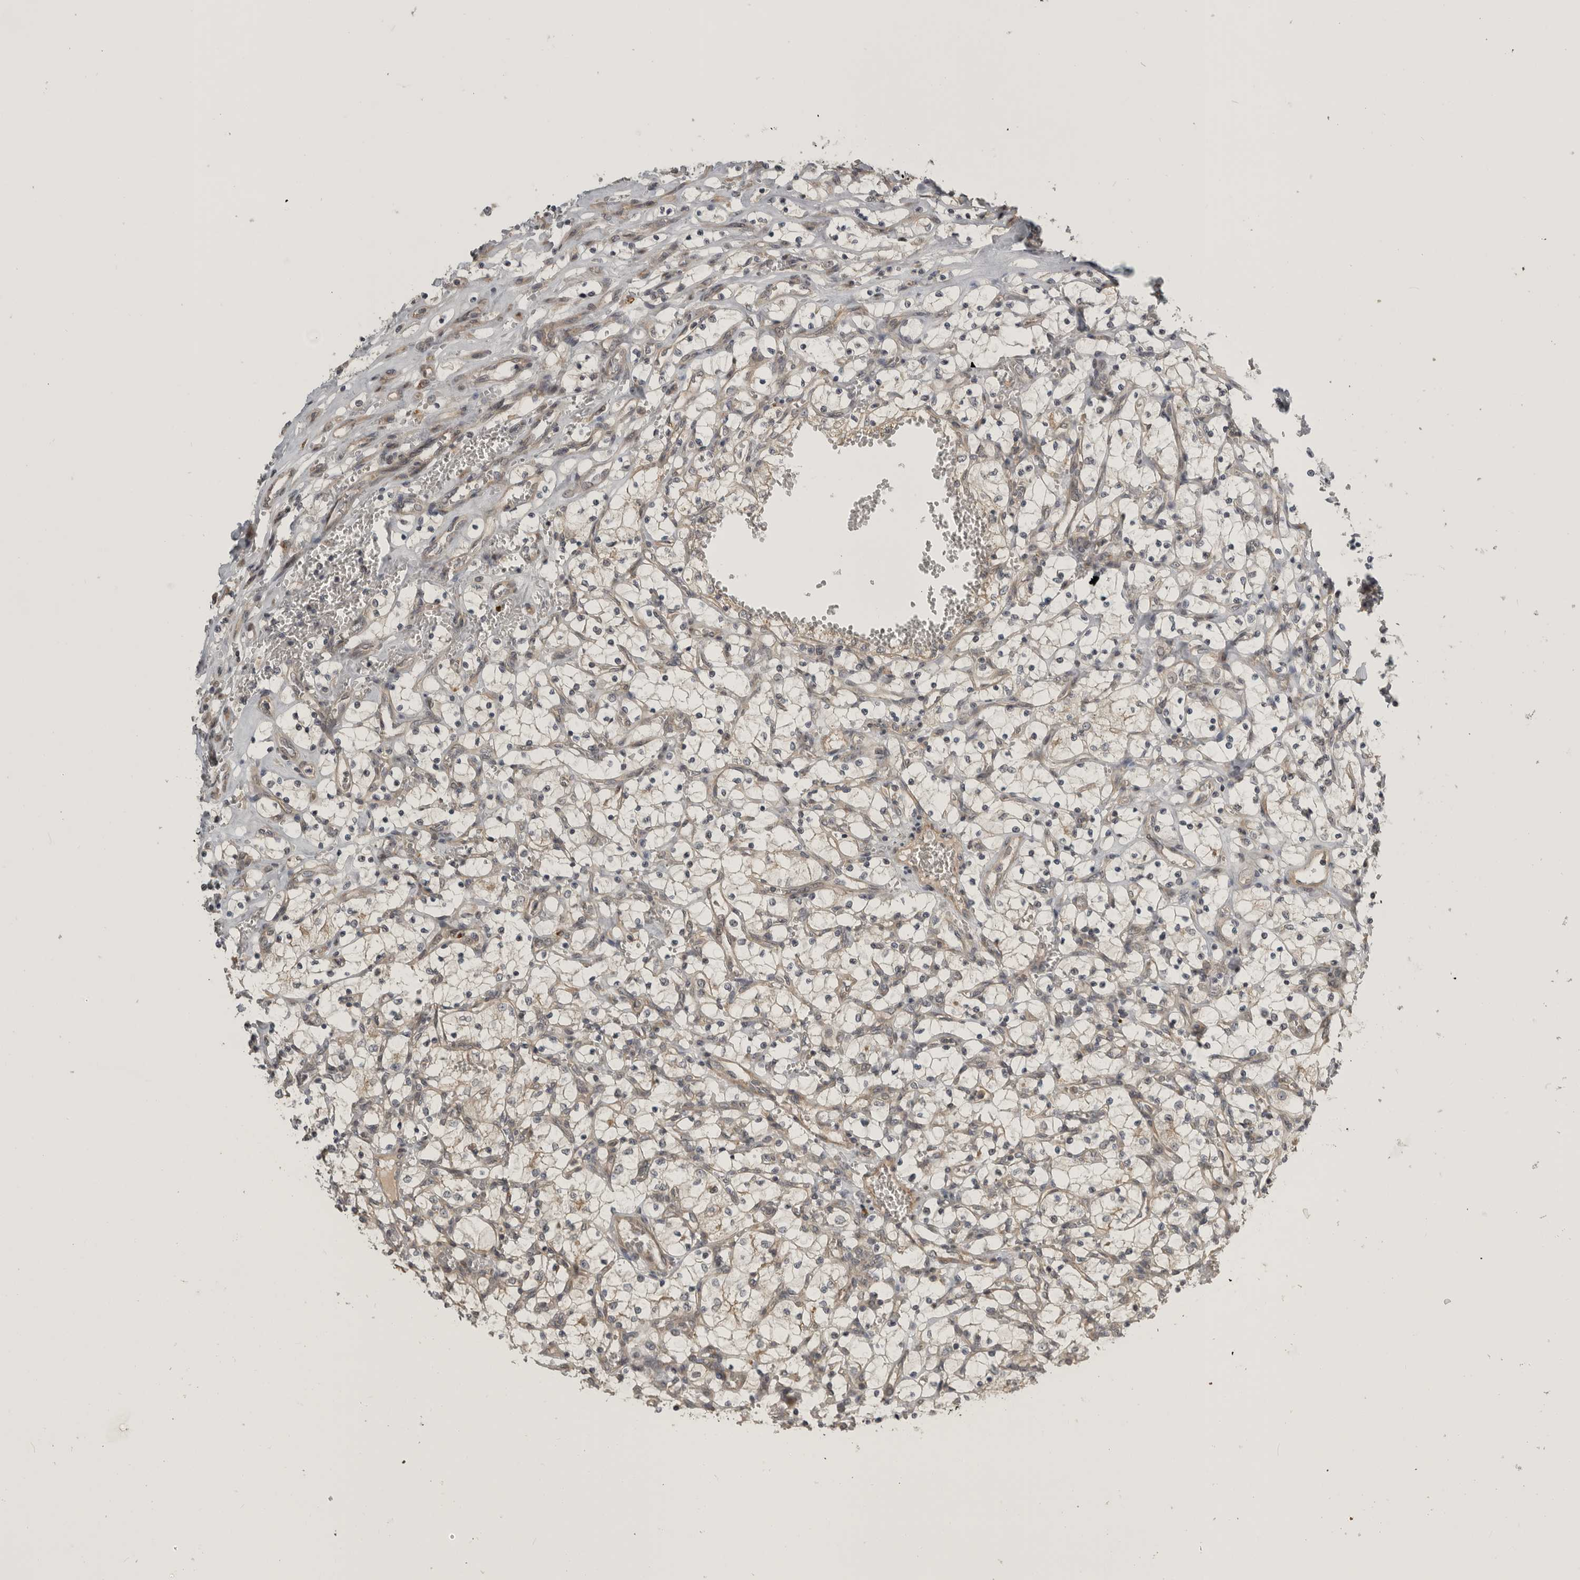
{"staining": {"intensity": "weak", "quantity": "<25%", "location": "cytoplasmic/membranous"}, "tissue": "renal cancer", "cell_type": "Tumor cells", "image_type": "cancer", "snomed": [{"axis": "morphology", "description": "Adenocarcinoma, NOS"}, {"axis": "topography", "description": "Kidney"}], "caption": "IHC of human renal cancer (adenocarcinoma) displays no positivity in tumor cells.", "gene": "CUEDC1", "patient": {"sex": "female", "age": 69}}